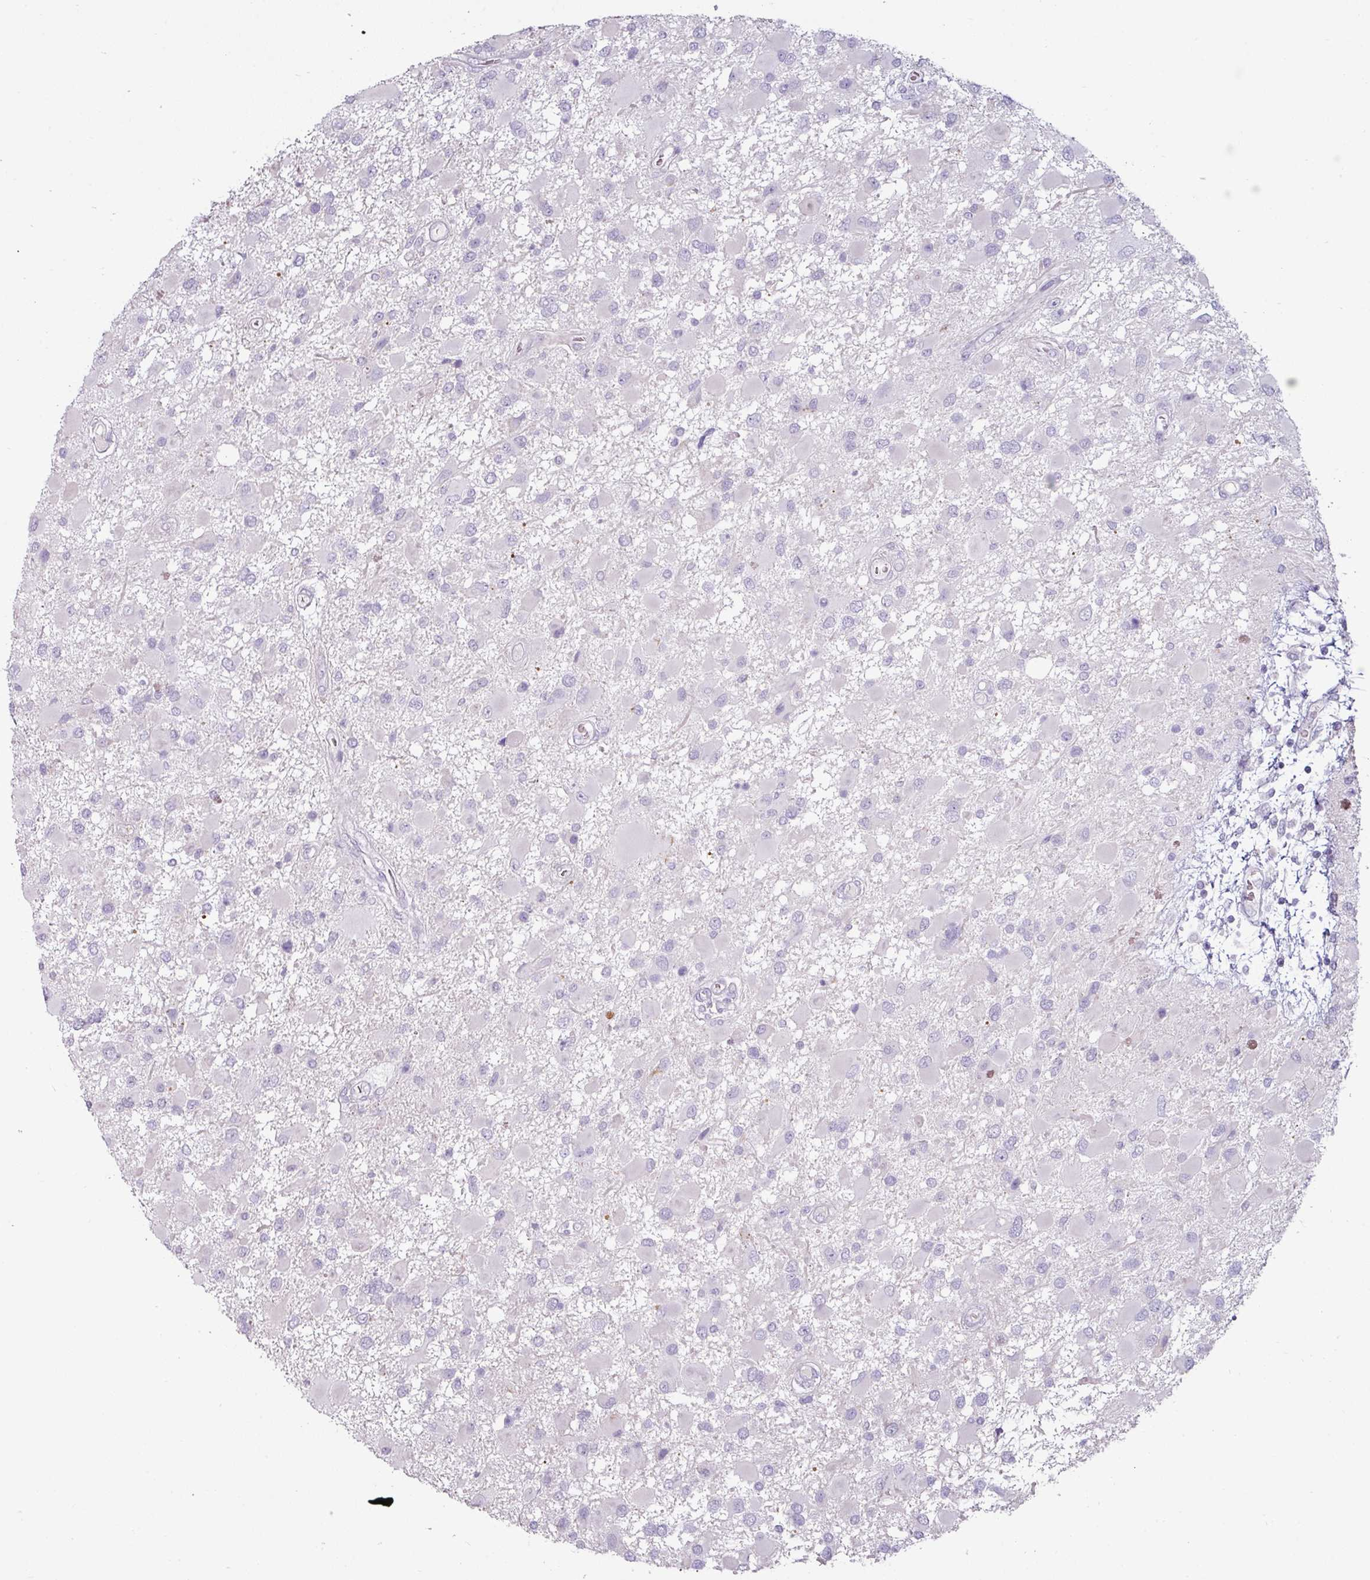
{"staining": {"intensity": "negative", "quantity": "none", "location": "none"}, "tissue": "glioma", "cell_type": "Tumor cells", "image_type": "cancer", "snomed": [{"axis": "morphology", "description": "Glioma, malignant, High grade"}, {"axis": "topography", "description": "Brain"}], "caption": "This micrograph is of glioma stained with IHC to label a protein in brown with the nuclei are counter-stained blue. There is no expression in tumor cells.", "gene": "CLCA1", "patient": {"sex": "male", "age": 53}}